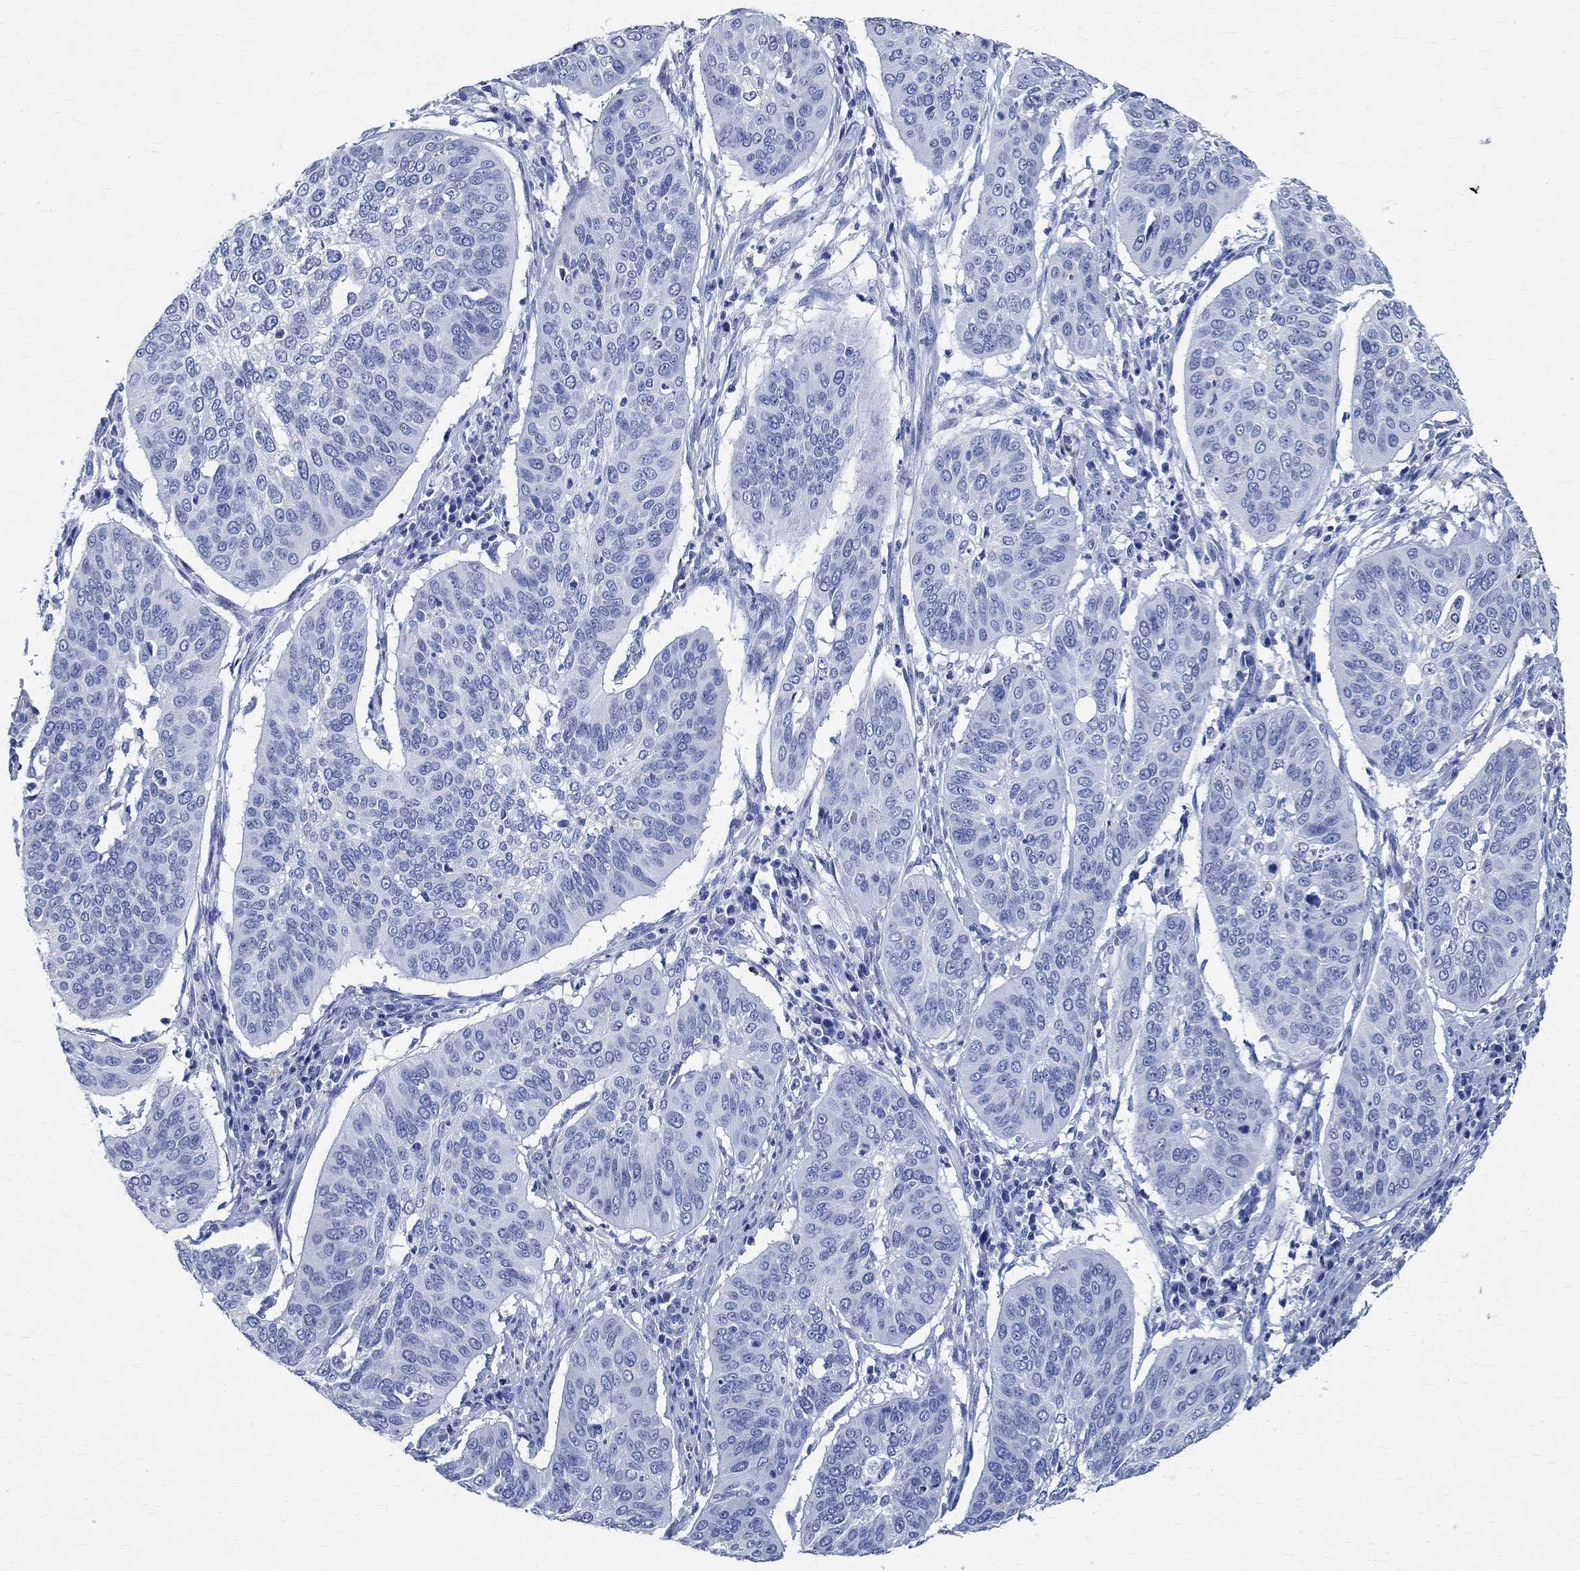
{"staining": {"intensity": "negative", "quantity": "none", "location": "none"}, "tissue": "cervical cancer", "cell_type": "Tumor cells", "image_type": "cancer", "snomed": [{"axis": "morphology", "description": "Normal tissue, NOS"}, {"axis": "morphology", "description": "Squamous cell carcinoma, NOS"}, {"axis": "topography", "description": "Cervix"}], "caption": "There is no significant positivity in tumor cells of cervical squamous cell carcinoma.", "gene": "TMEM221", "patient": {"sex": "female", "age": 39}}